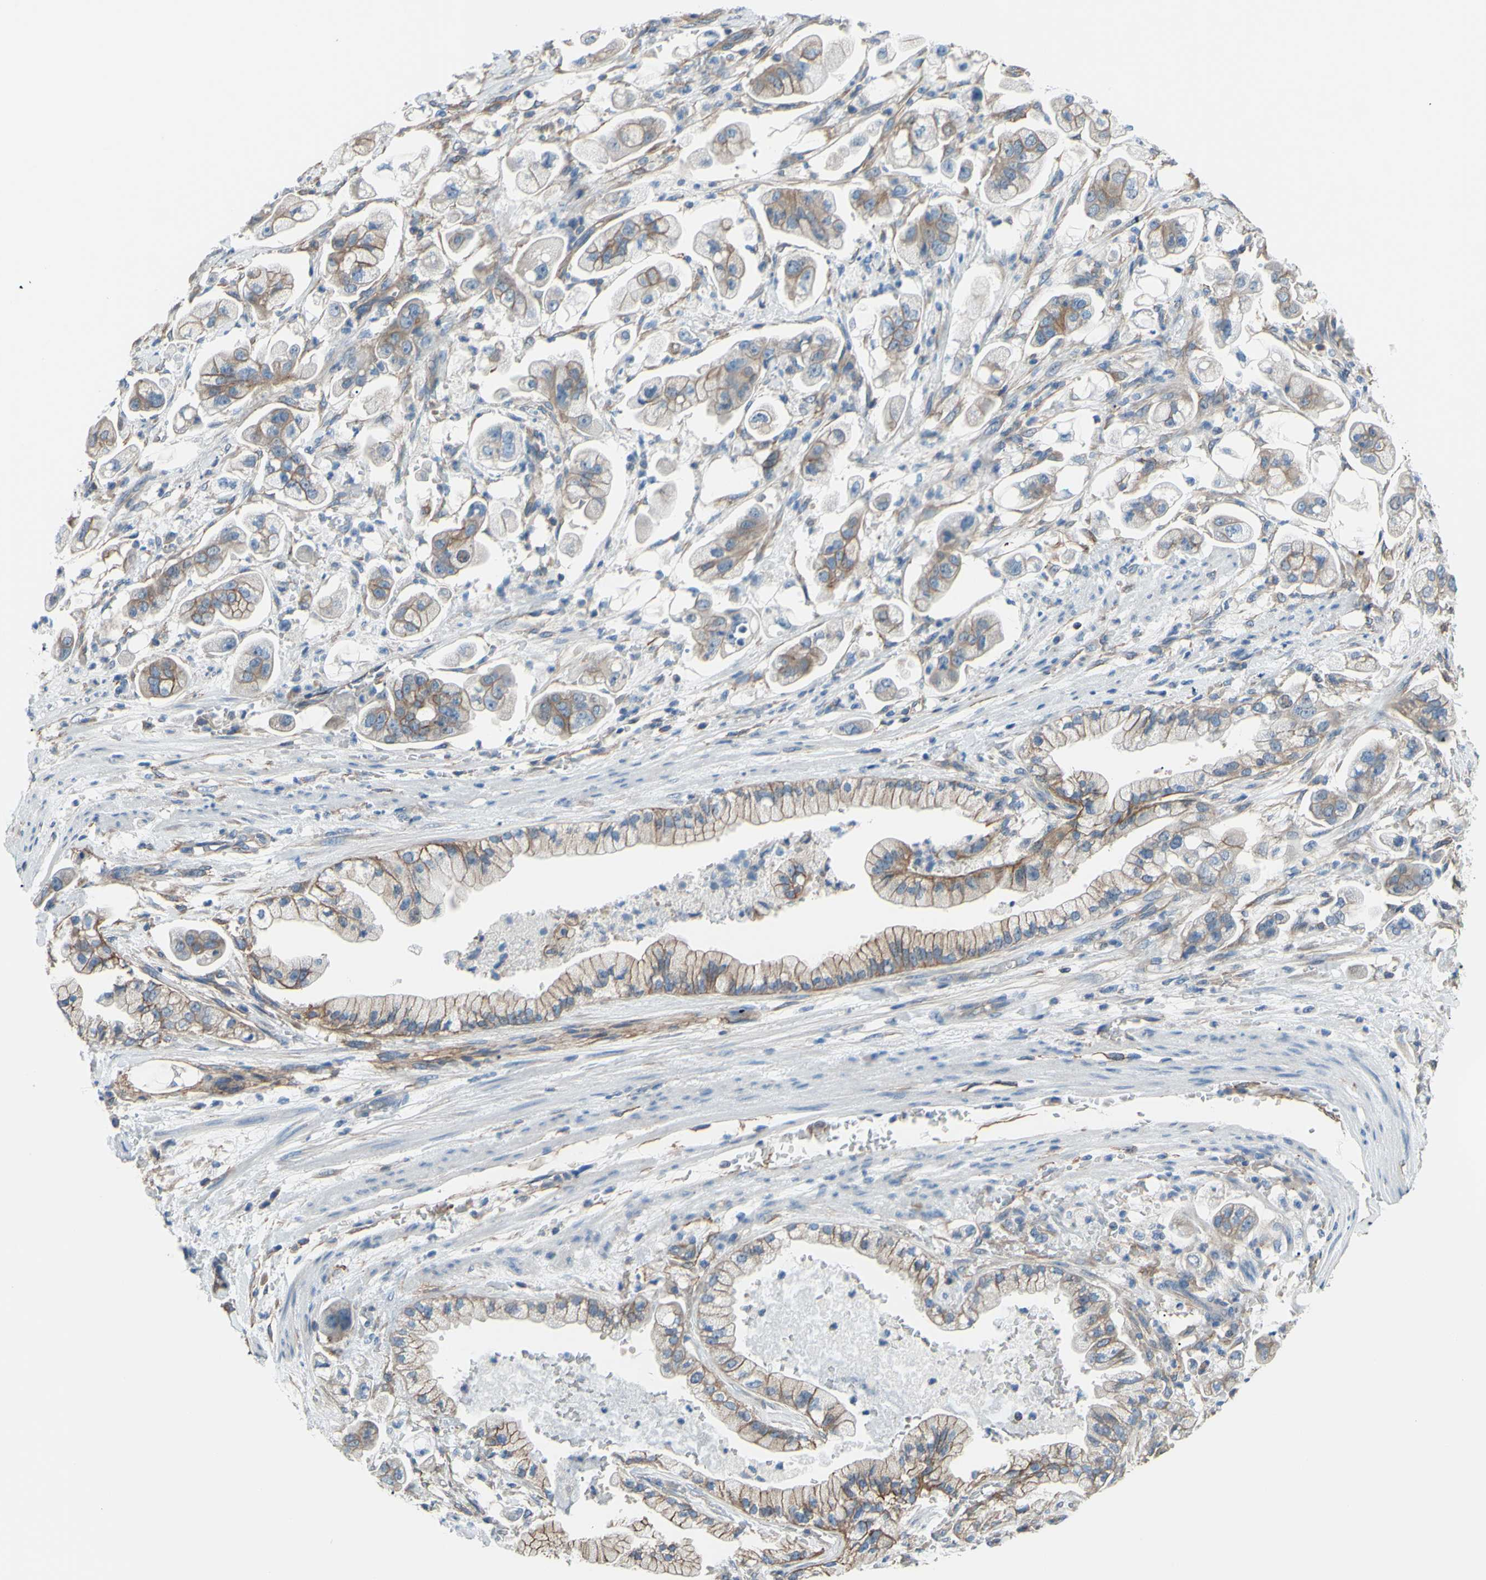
{"staining": {"intensity": "weak", "quantity": "25%-75%", "location": "cytoplasmic/membranous"}, "tissue": "stomach cancer", "cell_type": "Tumor cells", "image_type": "cancer", "snomed": [{"axis": "morphology", "description": "Adenocarcinoma, NOS"}, {"axis": "topography", "description": "Stomach"}], "caption": "Immunohistochemistry histopathology image of human stomach adenocarcinoma stained for a protein (brown), which exhibits low levels of weak cytoplasmic/membranous positivity in approximately 25%-75% of tumor cells.", "gene": "ADD1", "patient": {"sex": "male", "age": 62}}